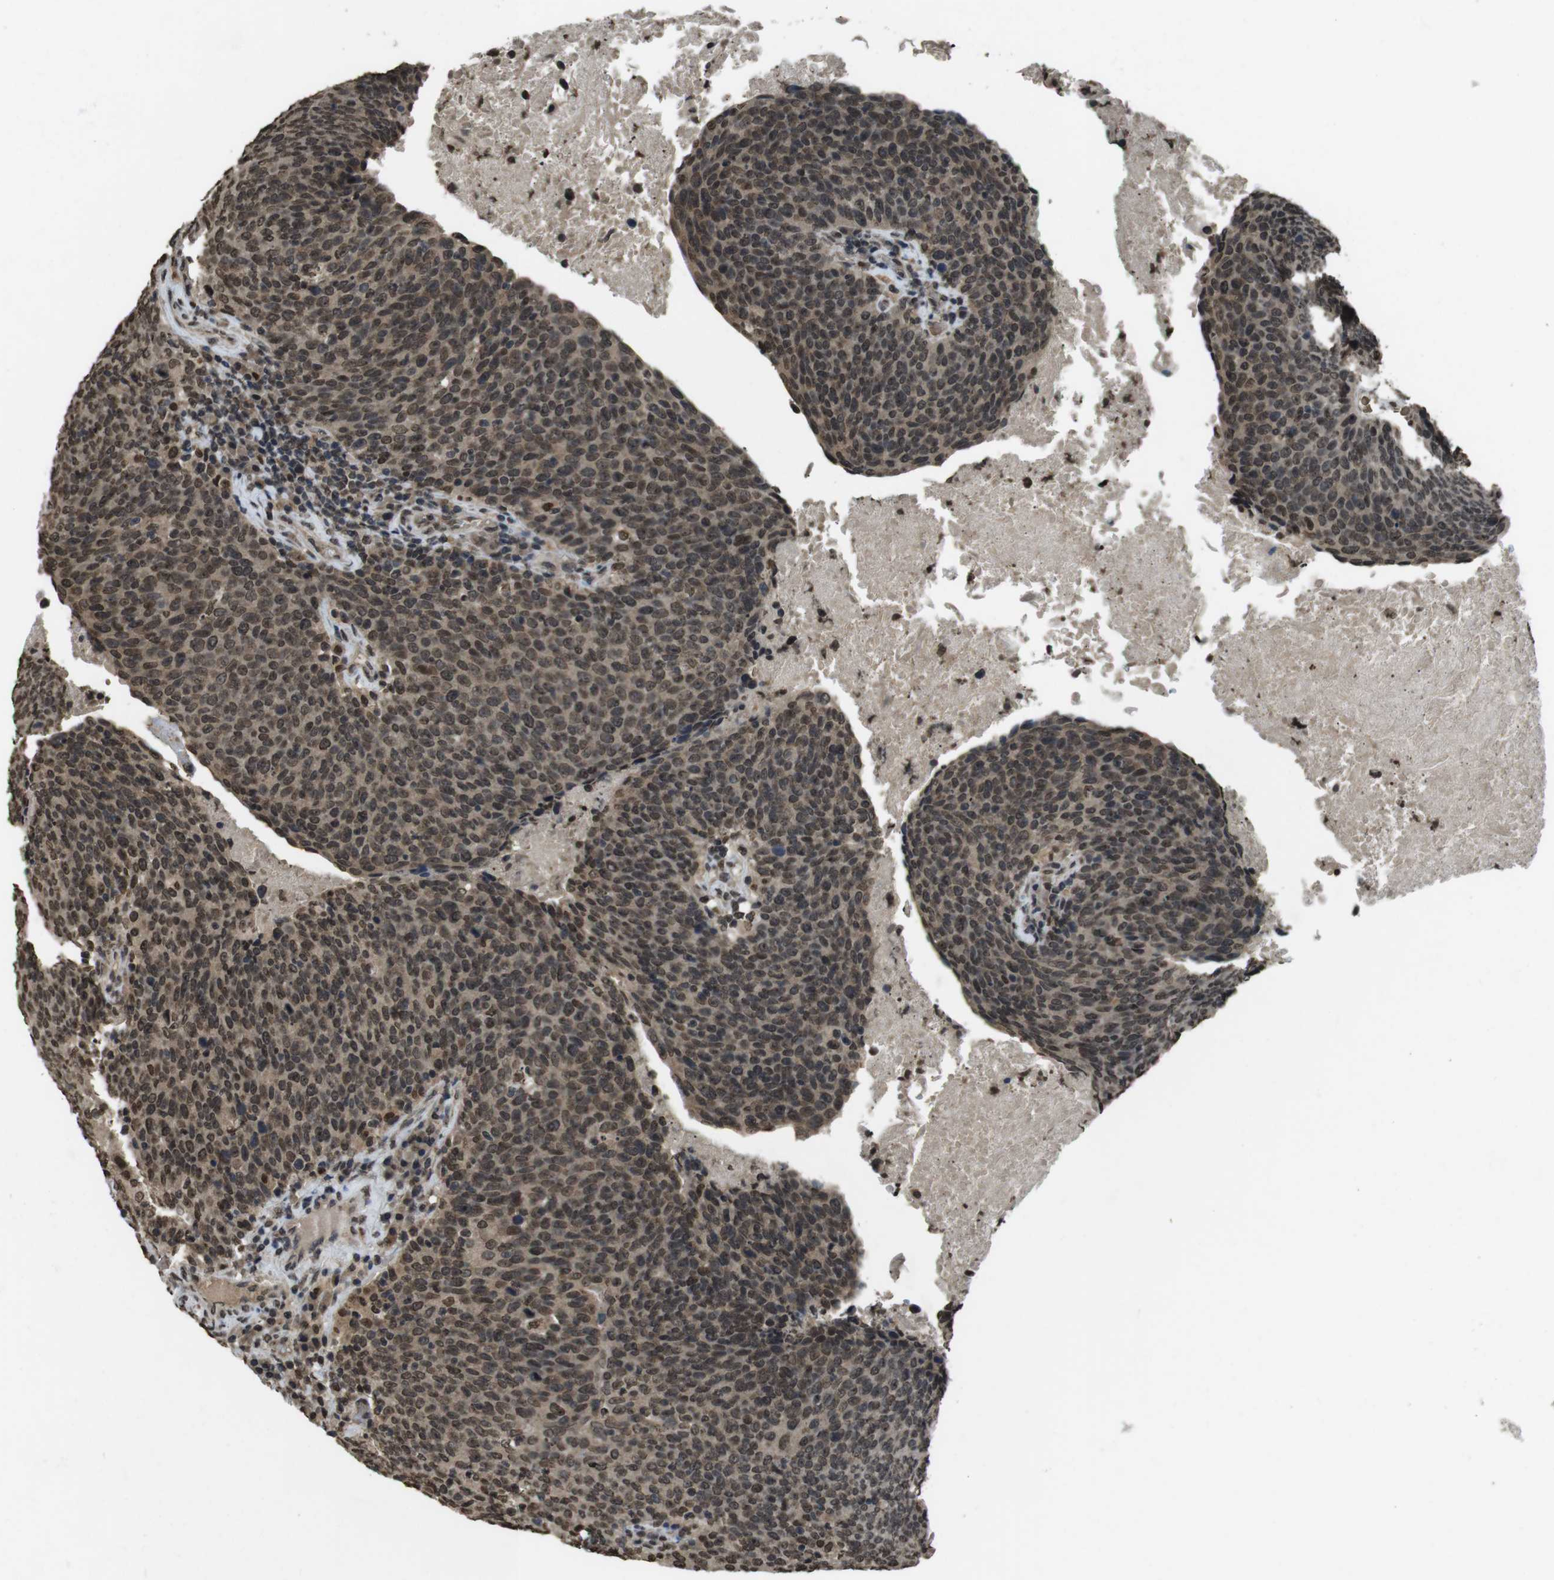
{"staining": {"intensity": "moderate", "quantity": ">75%", "location": "nuclear"}, "tissue": "head and neck cancer", "cell_type": "Tumor cells", "image_type": "cancer", "snomed": [{"axis": "morphology", "description": "Squamous cell carcinoma, NOS"}, {"axis": "morphology", "description": "Squamous cell carcinoma, metastatic, NOS"}, {"axis": "topography", "description": "Lymph node"}, {"axis": "topography", "description": "Head-Neck"}], "caption": "Immunohistochemical staining of human head and neck cancer (squamous cell carcinoma) reveals medium levels of moderate nuclear protein expression in about >75% of tumor cells. (DAB (3,3'-diaminobenzidine) = brown stain, brightfield microscopy at high magnification).", "gene": "MAF", "patient": {"sex": "male", "age": 62}}